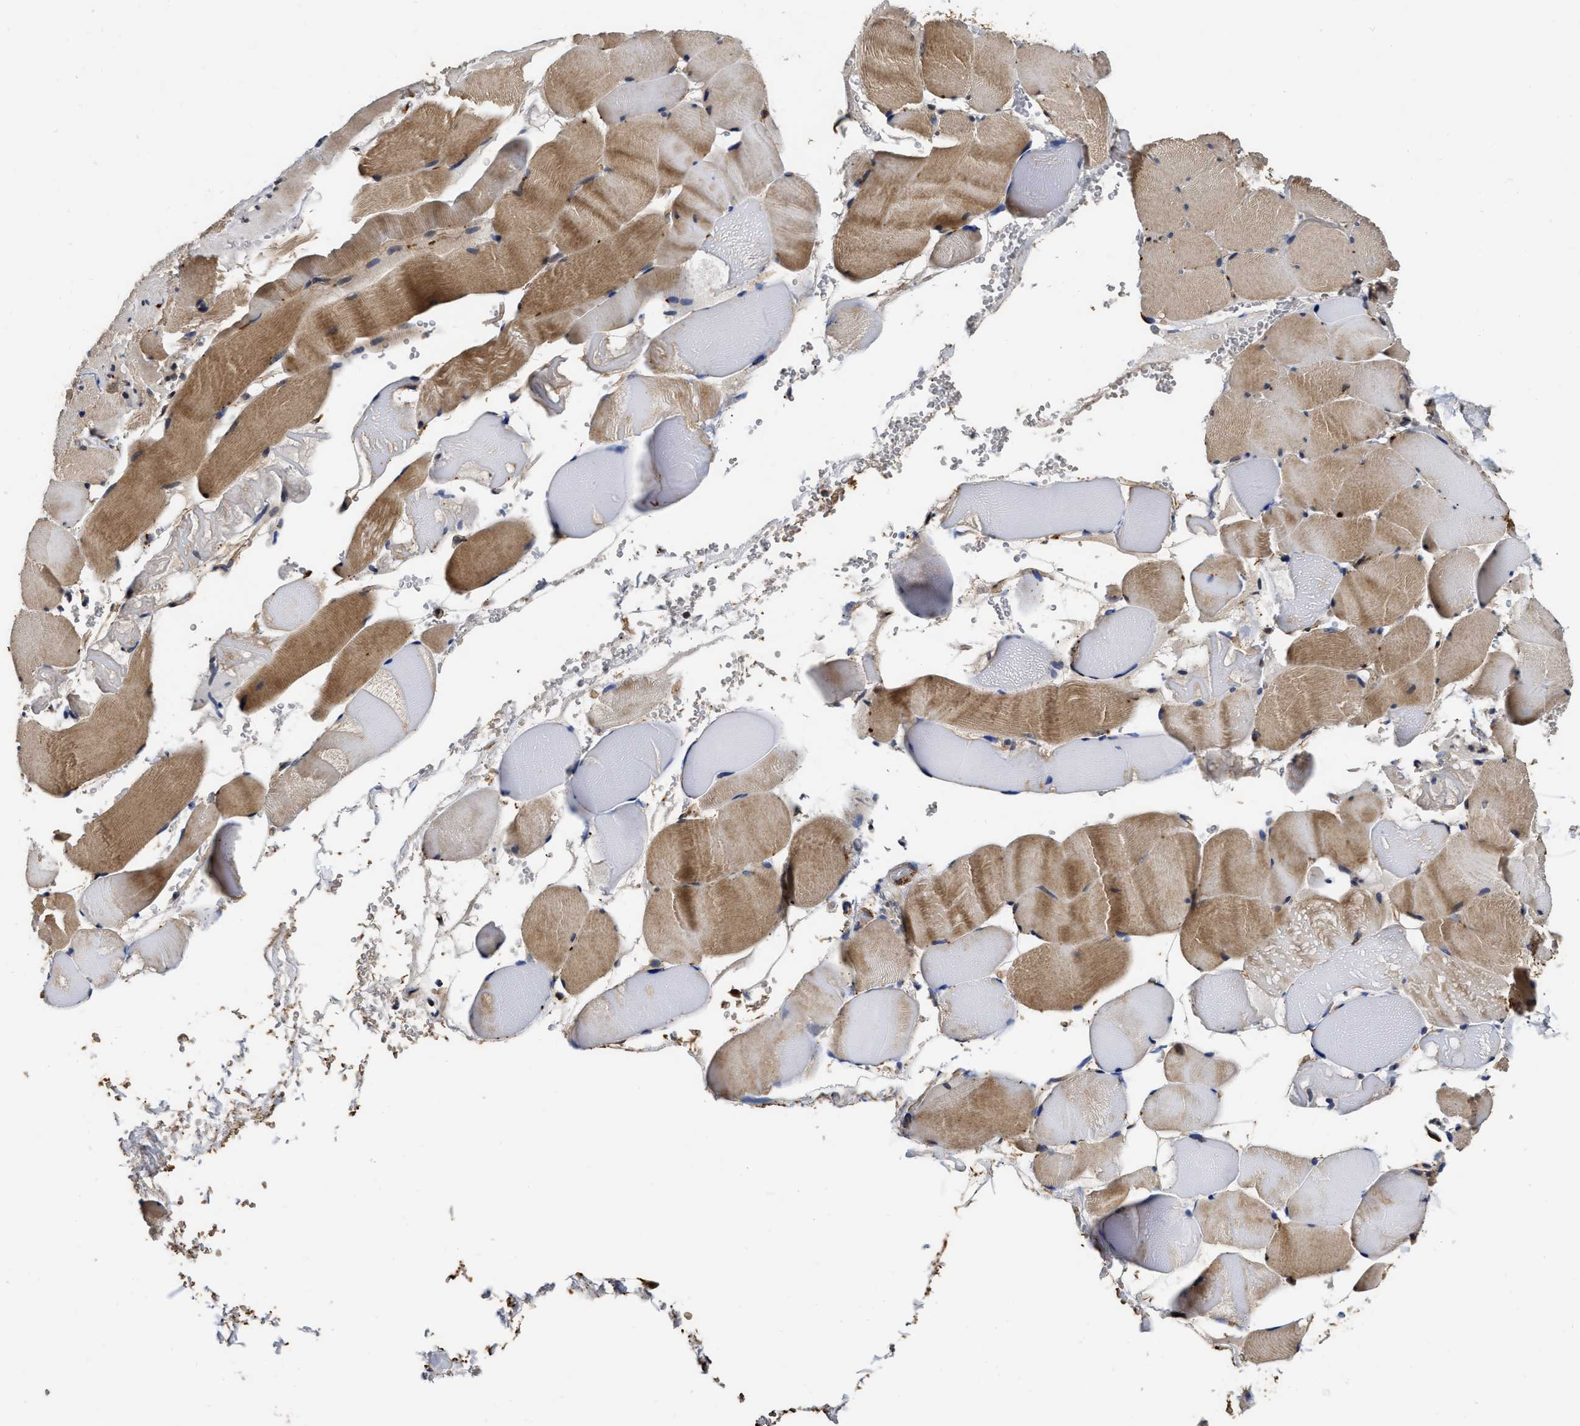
{"staining": {"intensity": "moderate", "quantity": ">75%", "location": "cytoplasmic/membranous"}, "tissue": "skeletal muscle", "cell_type": "Myocytes", "image_type": "normal", "snomed": [{"axis": "morphology", "description": "Normal tissue, NOS"}, {"axis": "topography", "description": "Skeletal muscle"}], "caption": "An image showing moderate cytoplasmic/membranous expression in about >75% of myocytes in normal skeletal muscle, as visualized by brown immunohistochemical staining.", "gene": "ABCG8", "patient": {"sex": "male", "age": 62}}